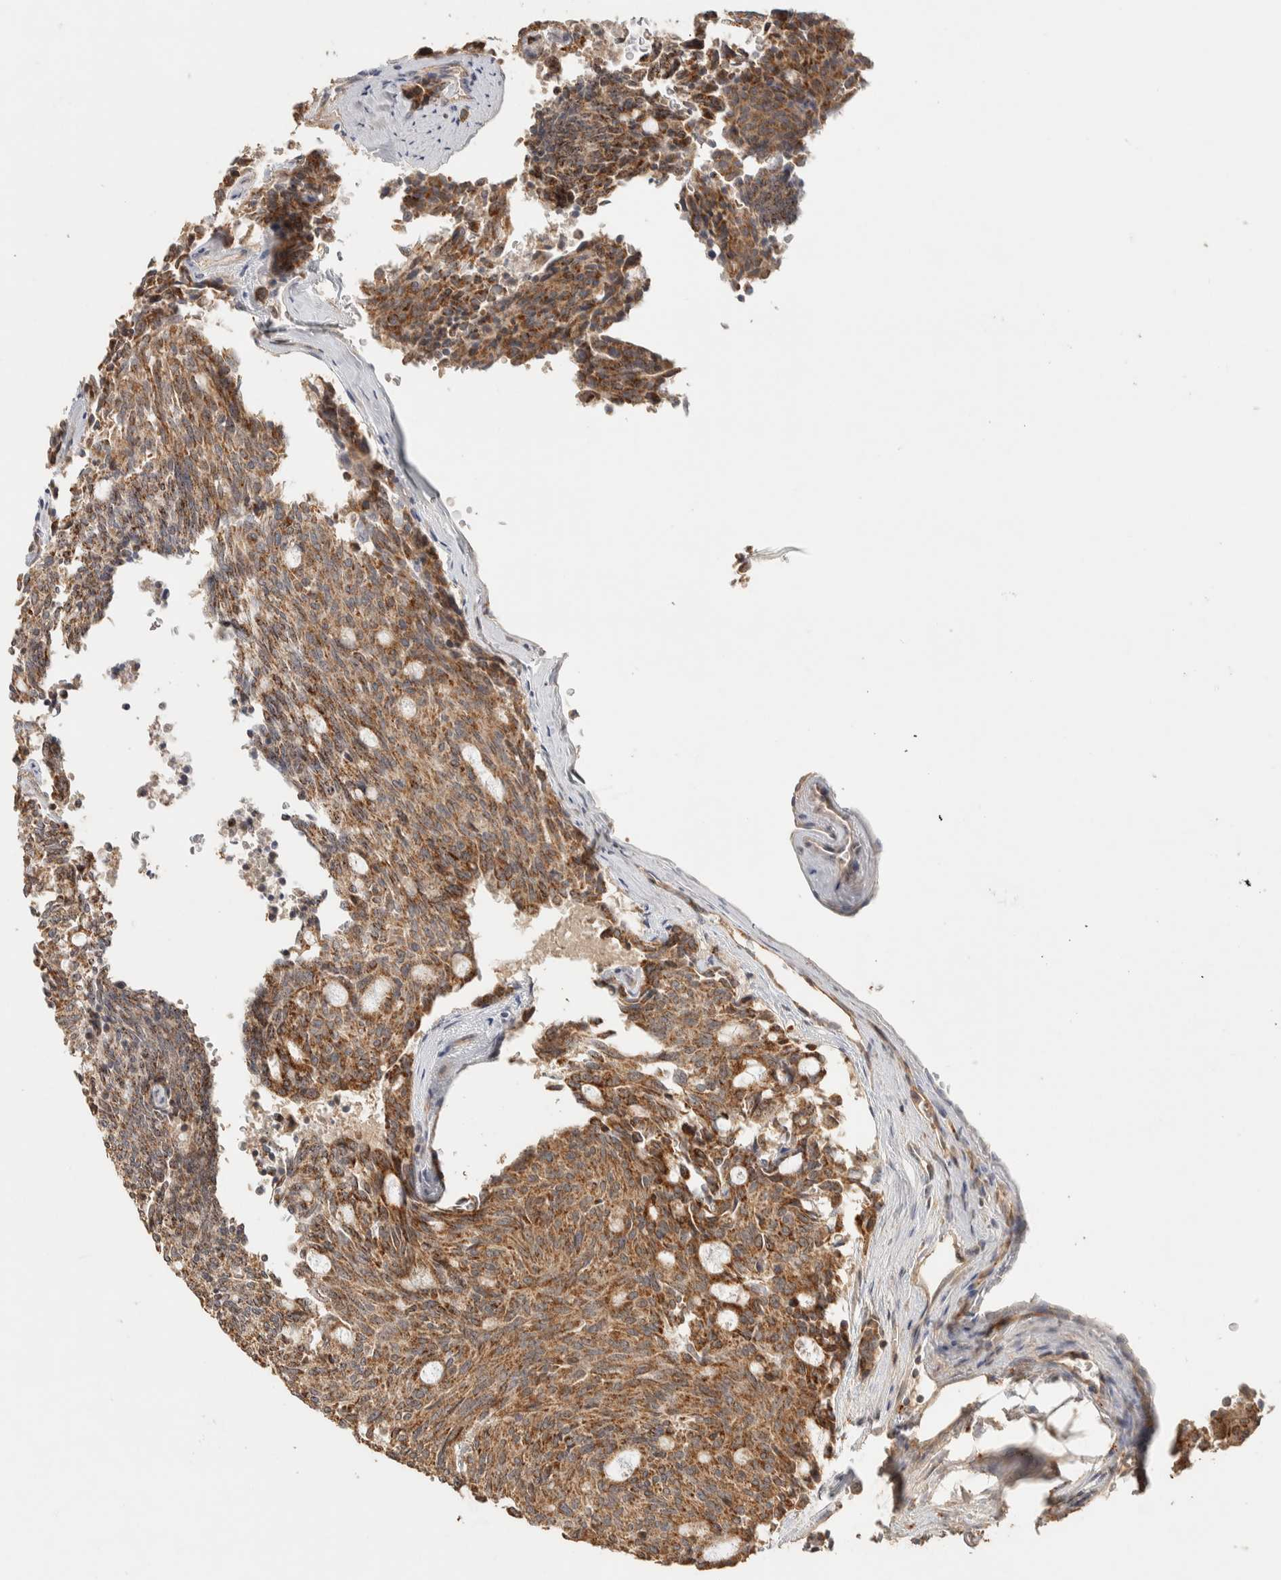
{"staining": {"intensity": "moderate", "quantity": ">75%", "location": "cytoplasmic/membranous"}, "tissue": "carcinoid", "cell_type": "Tumor cells", "image_type": "cancer", "snomed": [{"axis": "morphology", "description": "Carcinoid, malignant, NOS"}, {"axis": "topography", "description": "Pancreas"}], "caption": "Carcinoid was stained to show a protein in brown. There is medium levels of moderate cytoplasmic/membranous staining in about >75% of tumor cells.", "gene": "ITPA", "patient": {"sex": "female", "age": 54}}